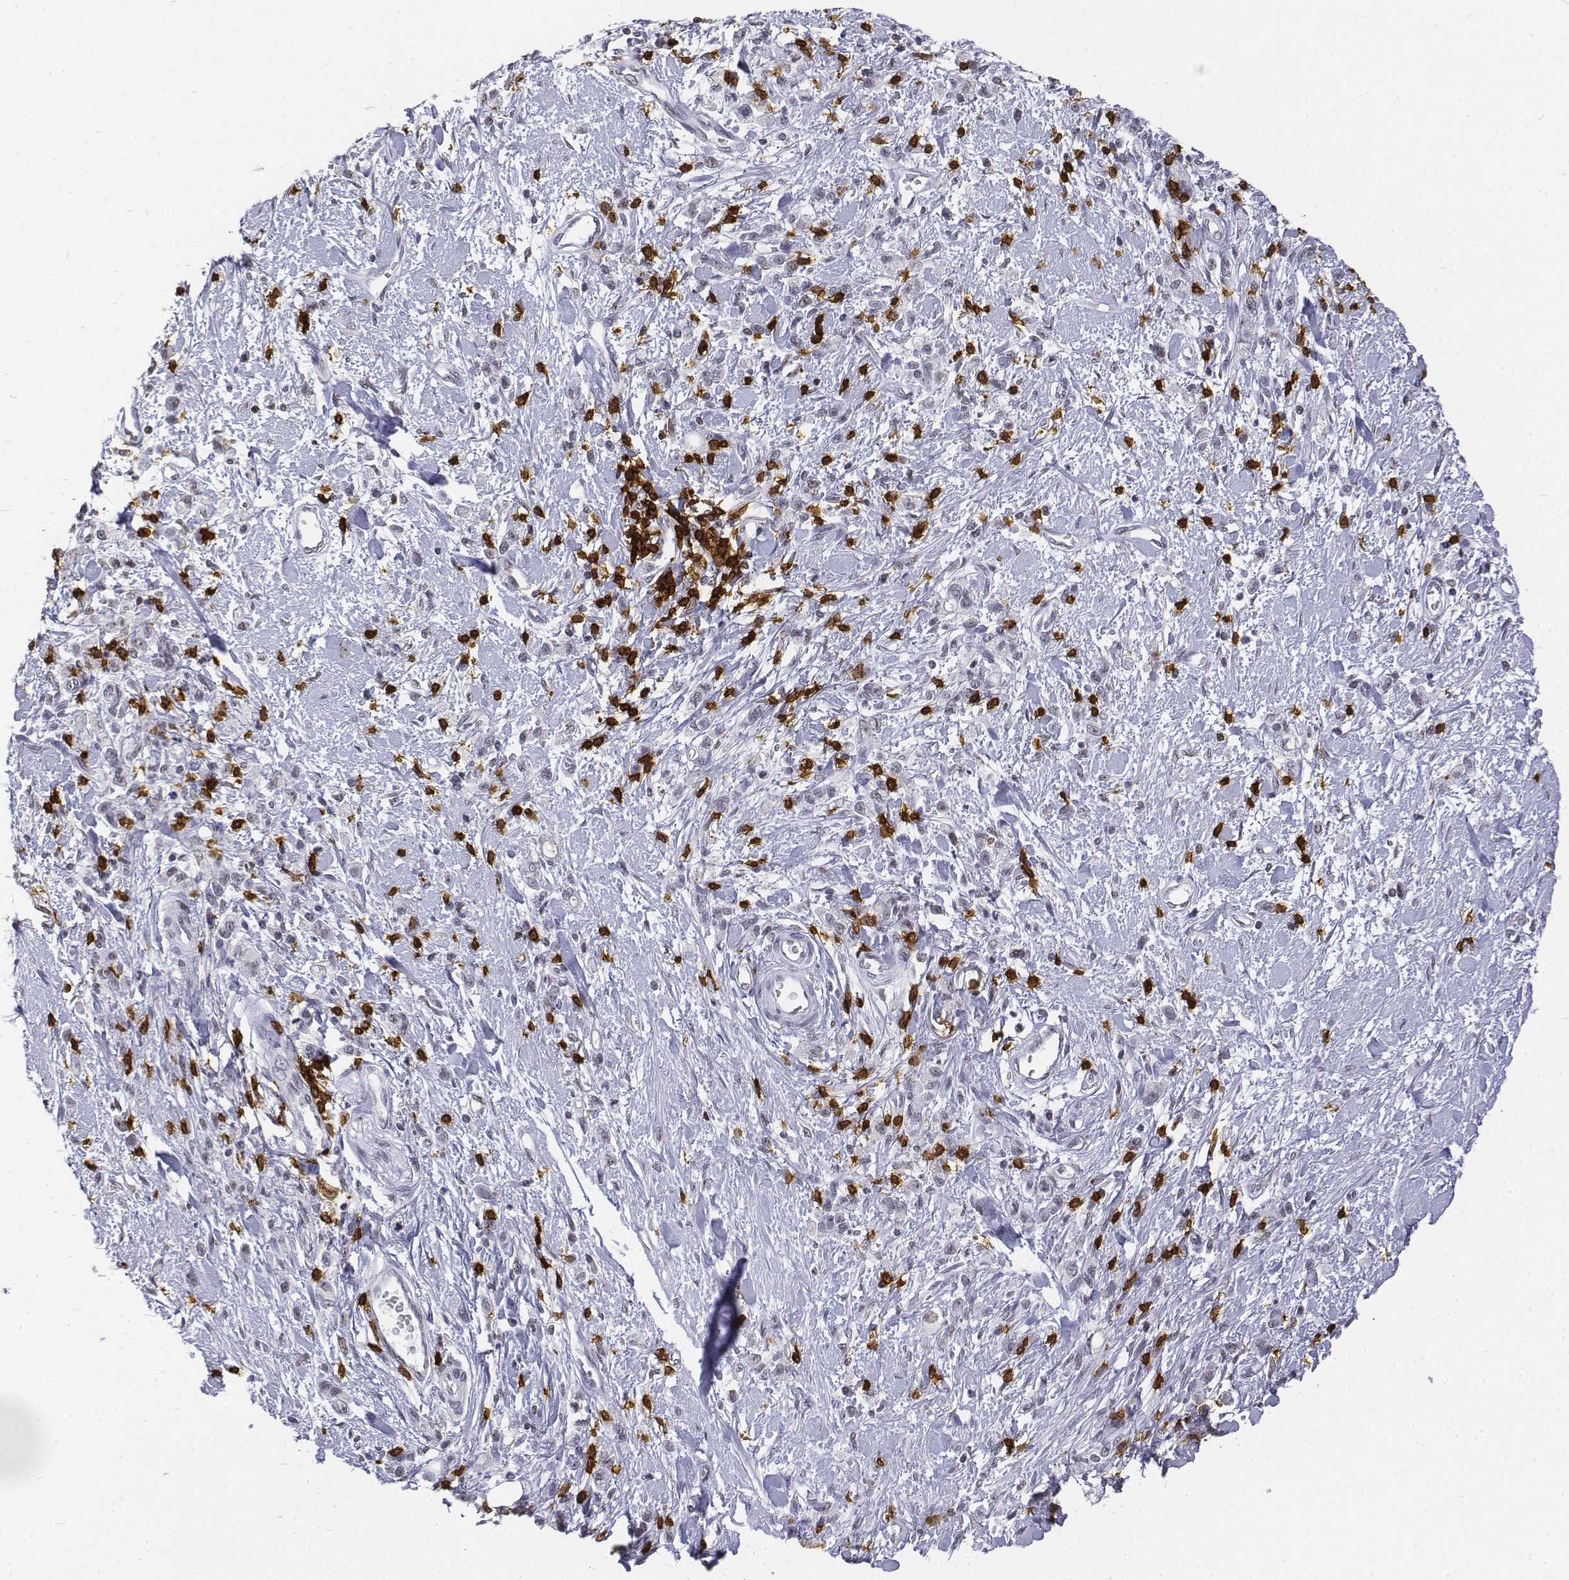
{"staining": {"intensity": "negative", "quantity": "none", "location": "none"}, "tissue": "stomach cancer", "cell_type": "Tumor cells", "image_type": "cancer", "snomed": [{"axis": "morphology", "description": "Adenocarcinoma, NOS"}, {"axis": "topography", "description": "Stomach"}], "caption": "Immunohistochemical staining of human adenocarcinoma (stomach) reveals no significant staining in tumor cells.", "gene": "CD3E", "patient": {"sex": "male", "age": 77}}